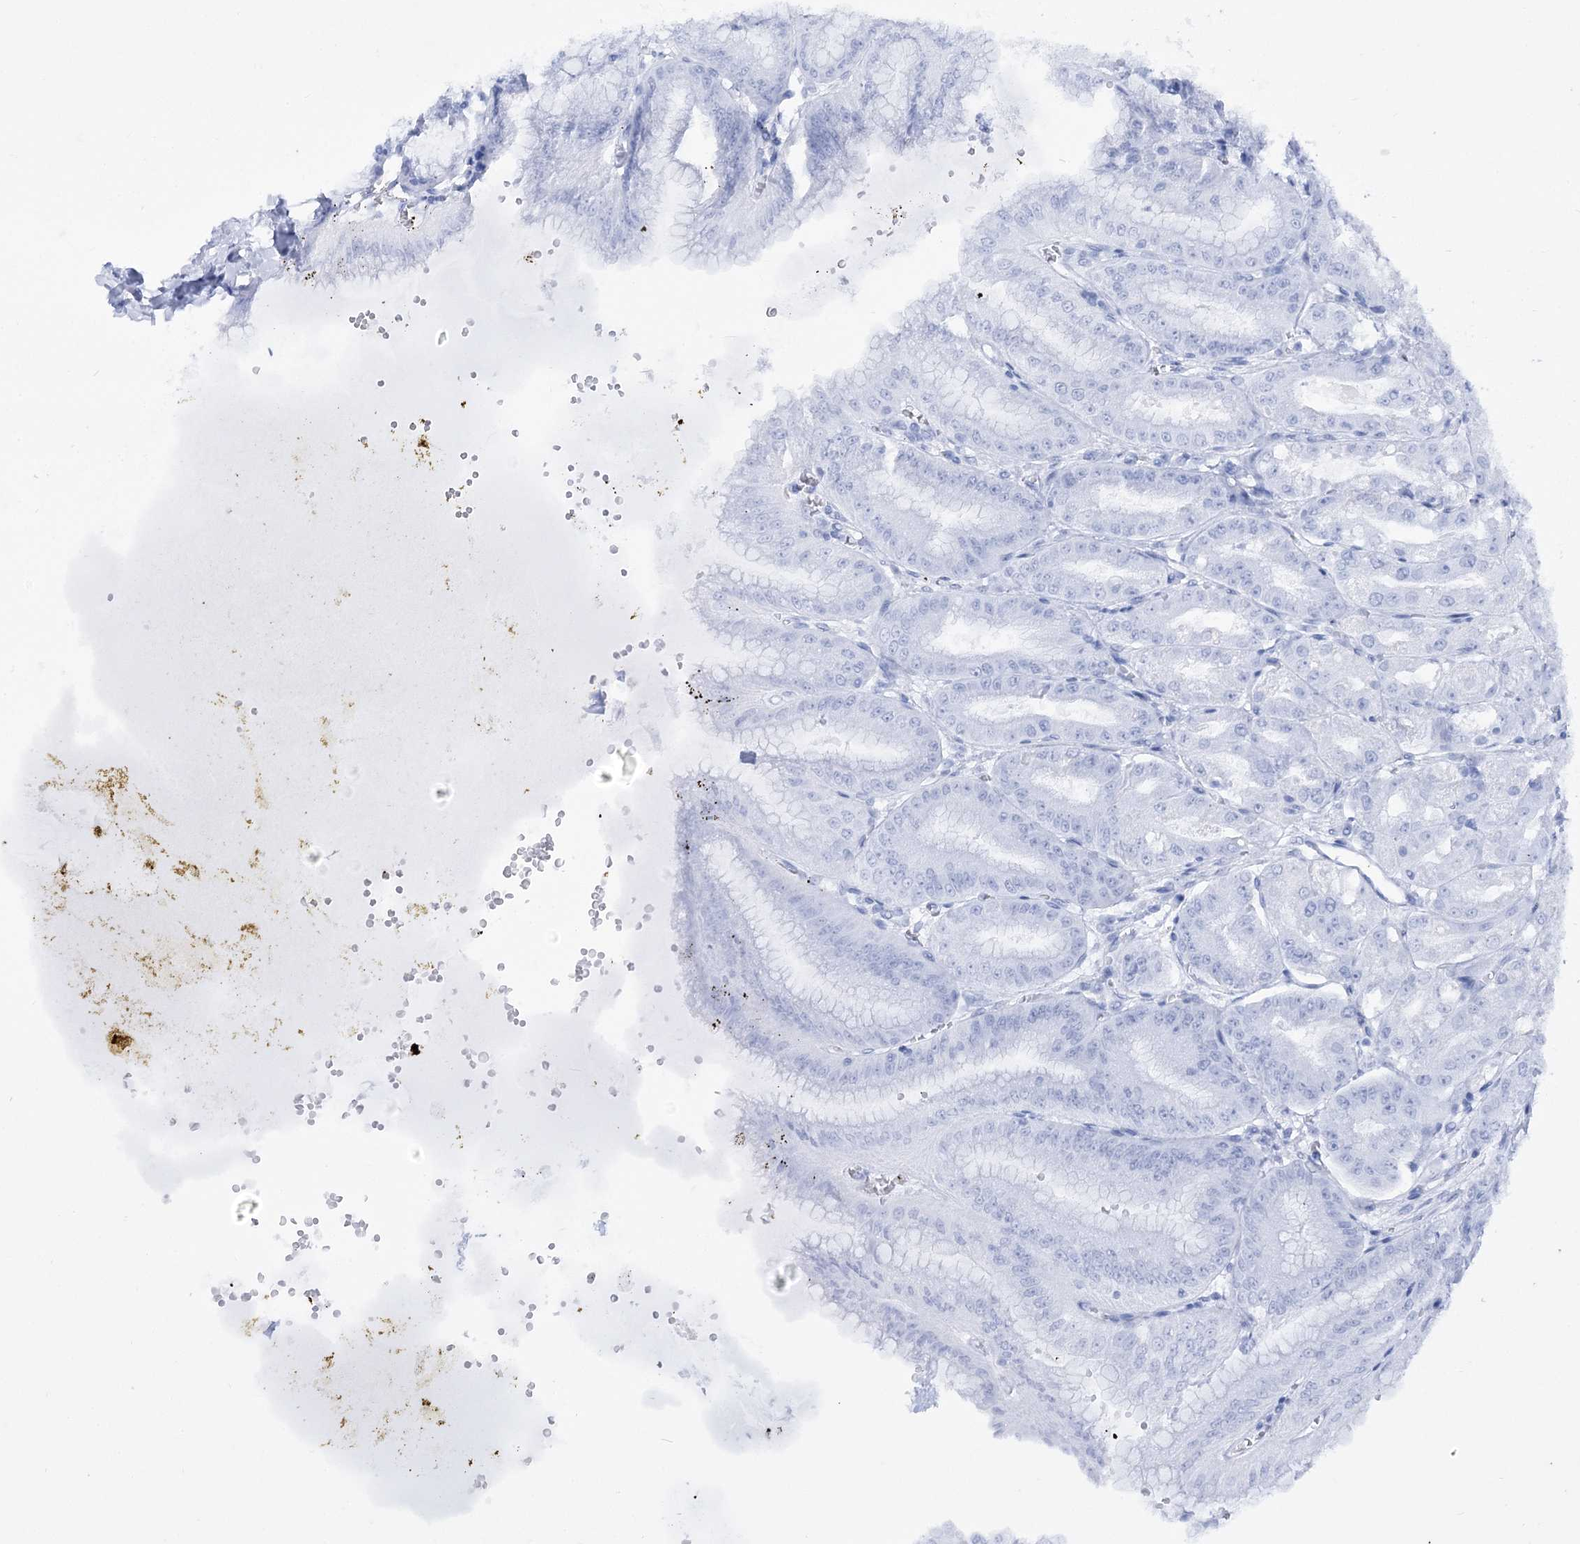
{"staining": {"intensity": "negative", "quantity": "none", "location": "none"}, "tissue": "stomach", "cell_type": "Glandular cells", "image_type": "normal", "snomed": [{"axis": "morphology", "description": "Normal tissue, NOS"}, {"axis": "topography", "description": "Stomach, upper"}, {"axis": "topography", "description": "Stomach, lower"}], "caption": "A photomicrograph of stomach stained for a protein demonstrates no brown staining in glandular cells. (Brightfield microscopy of DAB IHC at high magnification).", "gene": "SIAE", "patient": {"sex": "male", "age": 71}}